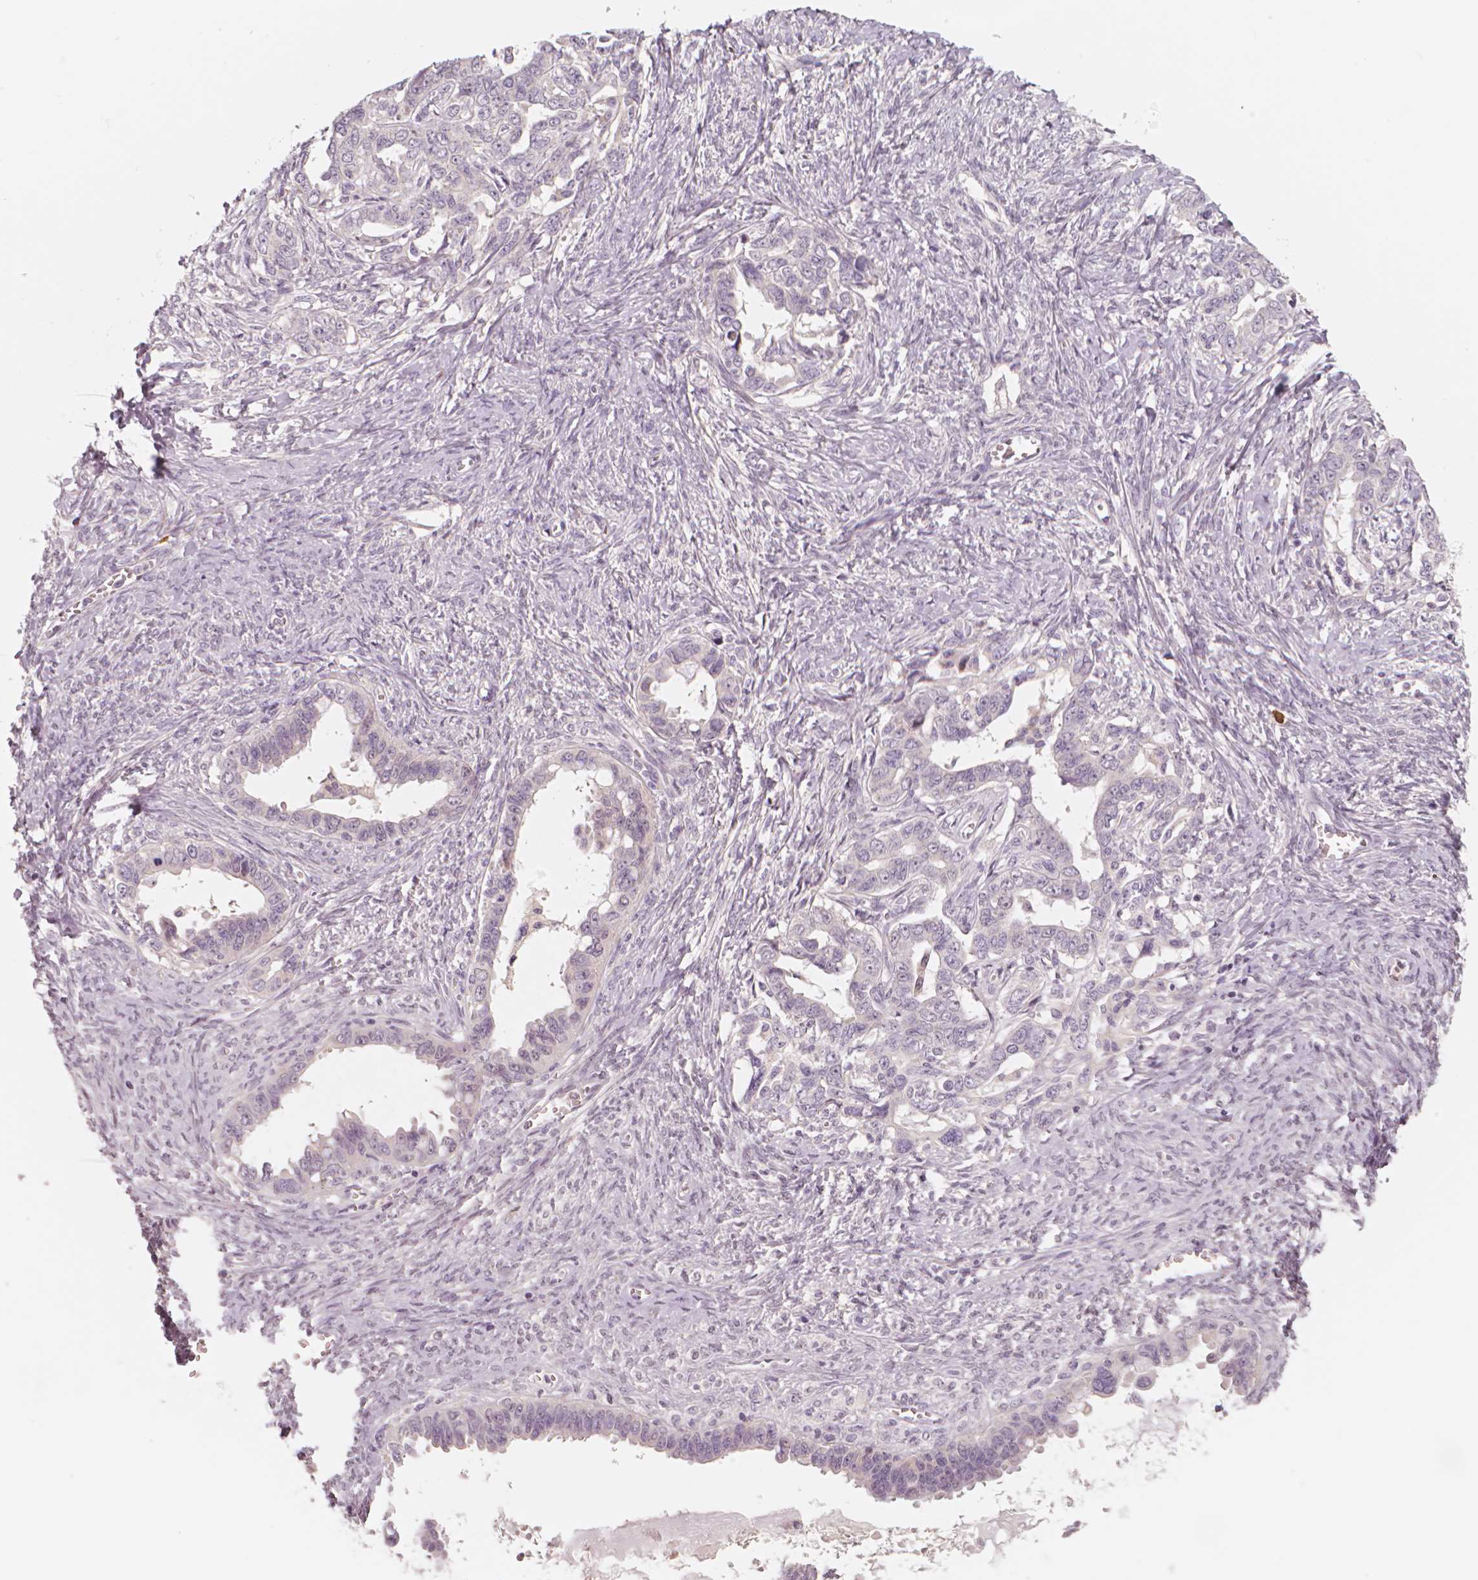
{"staining": {"intensity": "negative", "quantity": "none", "location": "none"}, "tissue": "ovarian cancer", "cell_type": "Tumor cells", "image_type": "cancer", "snomed": [{"axis": "morphology", "description": "Cystadenocarcinoma, serous, NOS"}, {"axis": "topography", "description": "Ovary"}], "caption": "A micrograph of serous cystadenocarcinoma (ovarian) stained for a protein demonstrates no brown staining in tumor cells. (Brightfield microscopy of DAB (3,3'-diaminobenzidine) IHC at high magnification).", "gene": "RNASE7", "patient": {"sex": "female", "age": 69}}